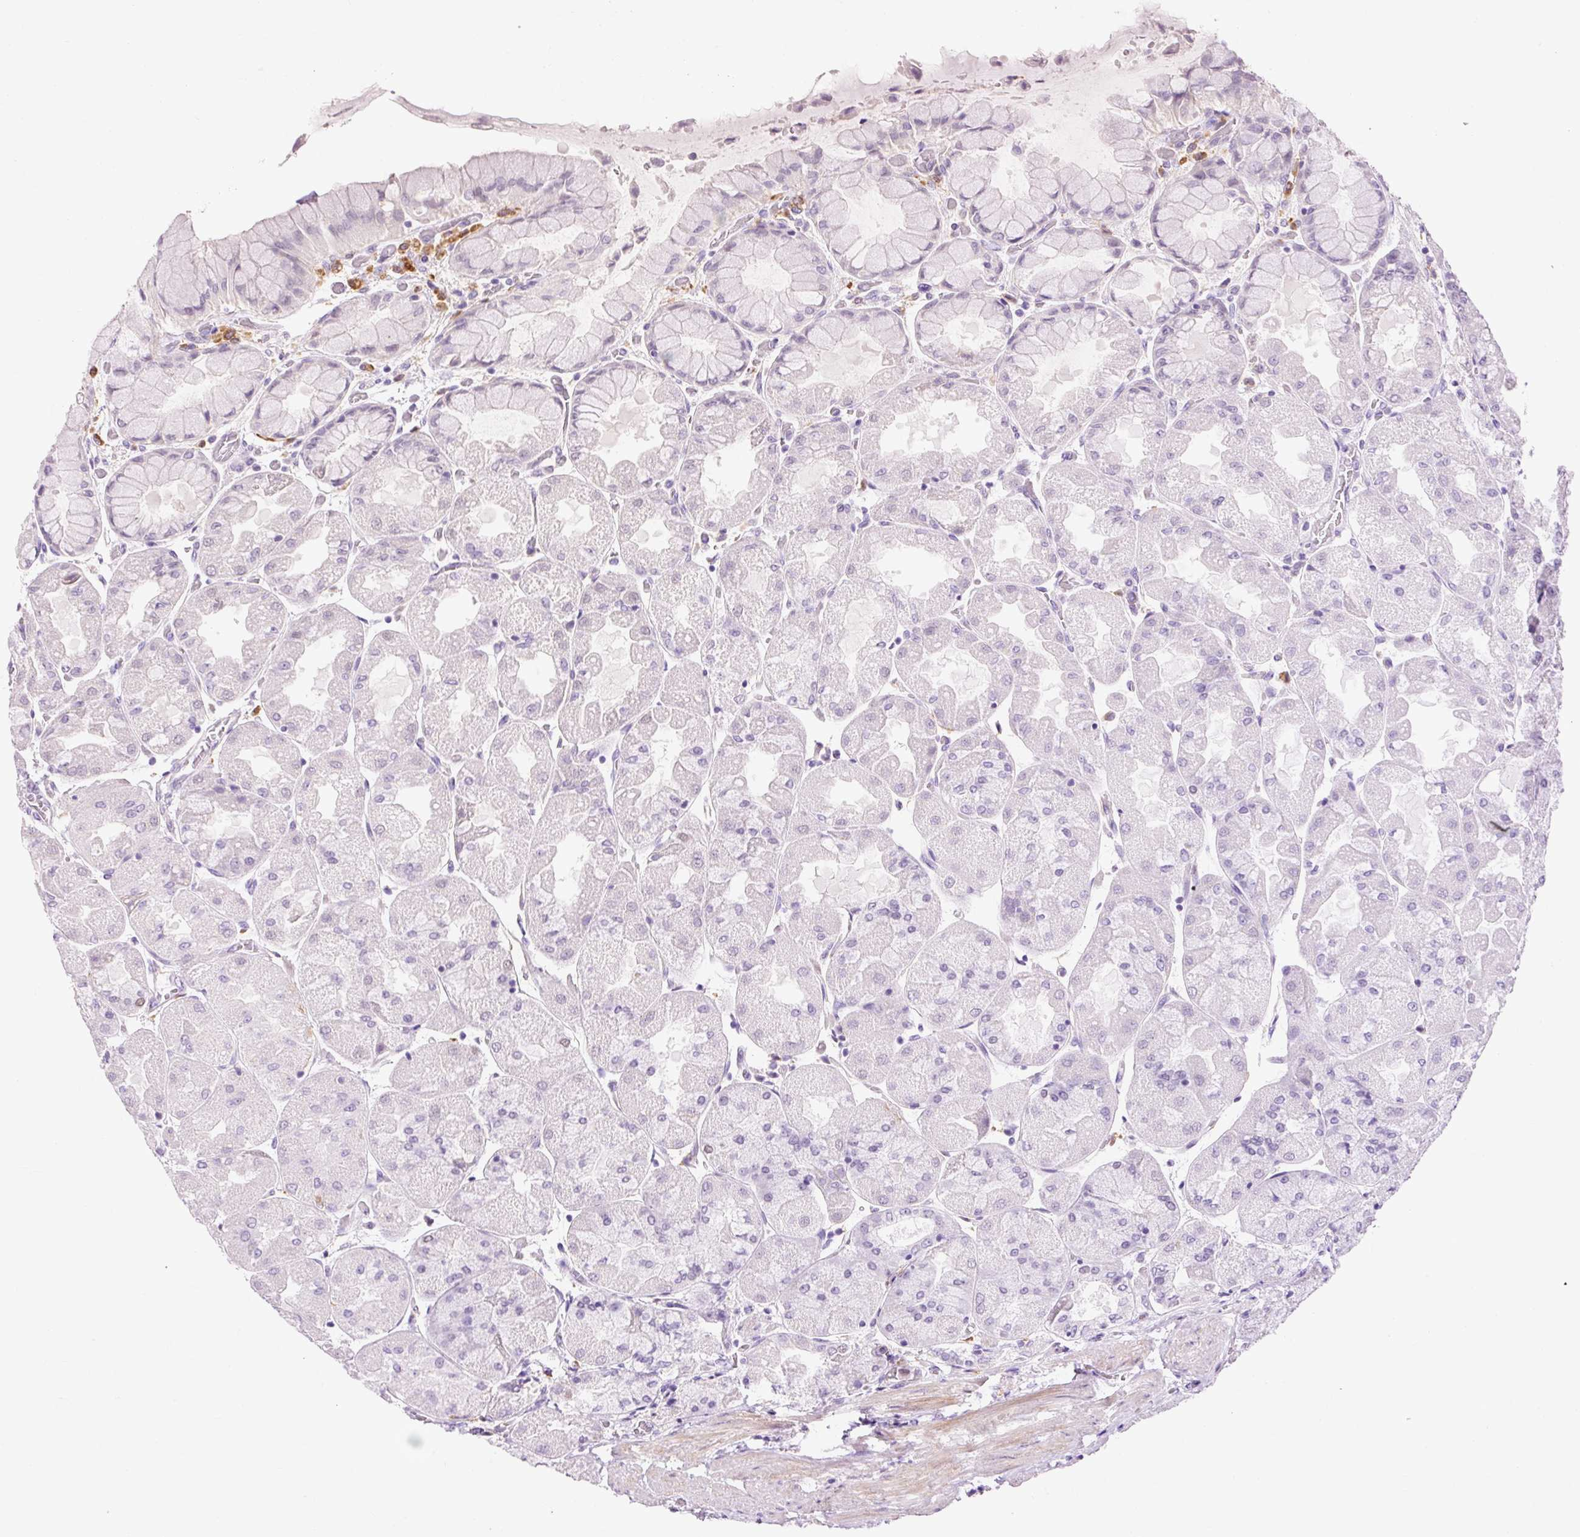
{"staining": {"intensity": "moderate", "quantity": "<25%", "location": "nuclear"}, "tissue": "stomach", "cell_type": "Glandular cells", "image_type": "normal", "snomed": [{"axis": "morphology", "description": "Normal tissue, NOS"}, {"axis": "topography", "description": "Stomach"}], "caption": "High-power microscopy captured an immunohistochemistry photomicrograph of unremarkable stomach, revealing moderate nuclear positivity in about <25% of glandular cells.", "gene": "LY86", "patient": {"sex": "female", "age": 61}}